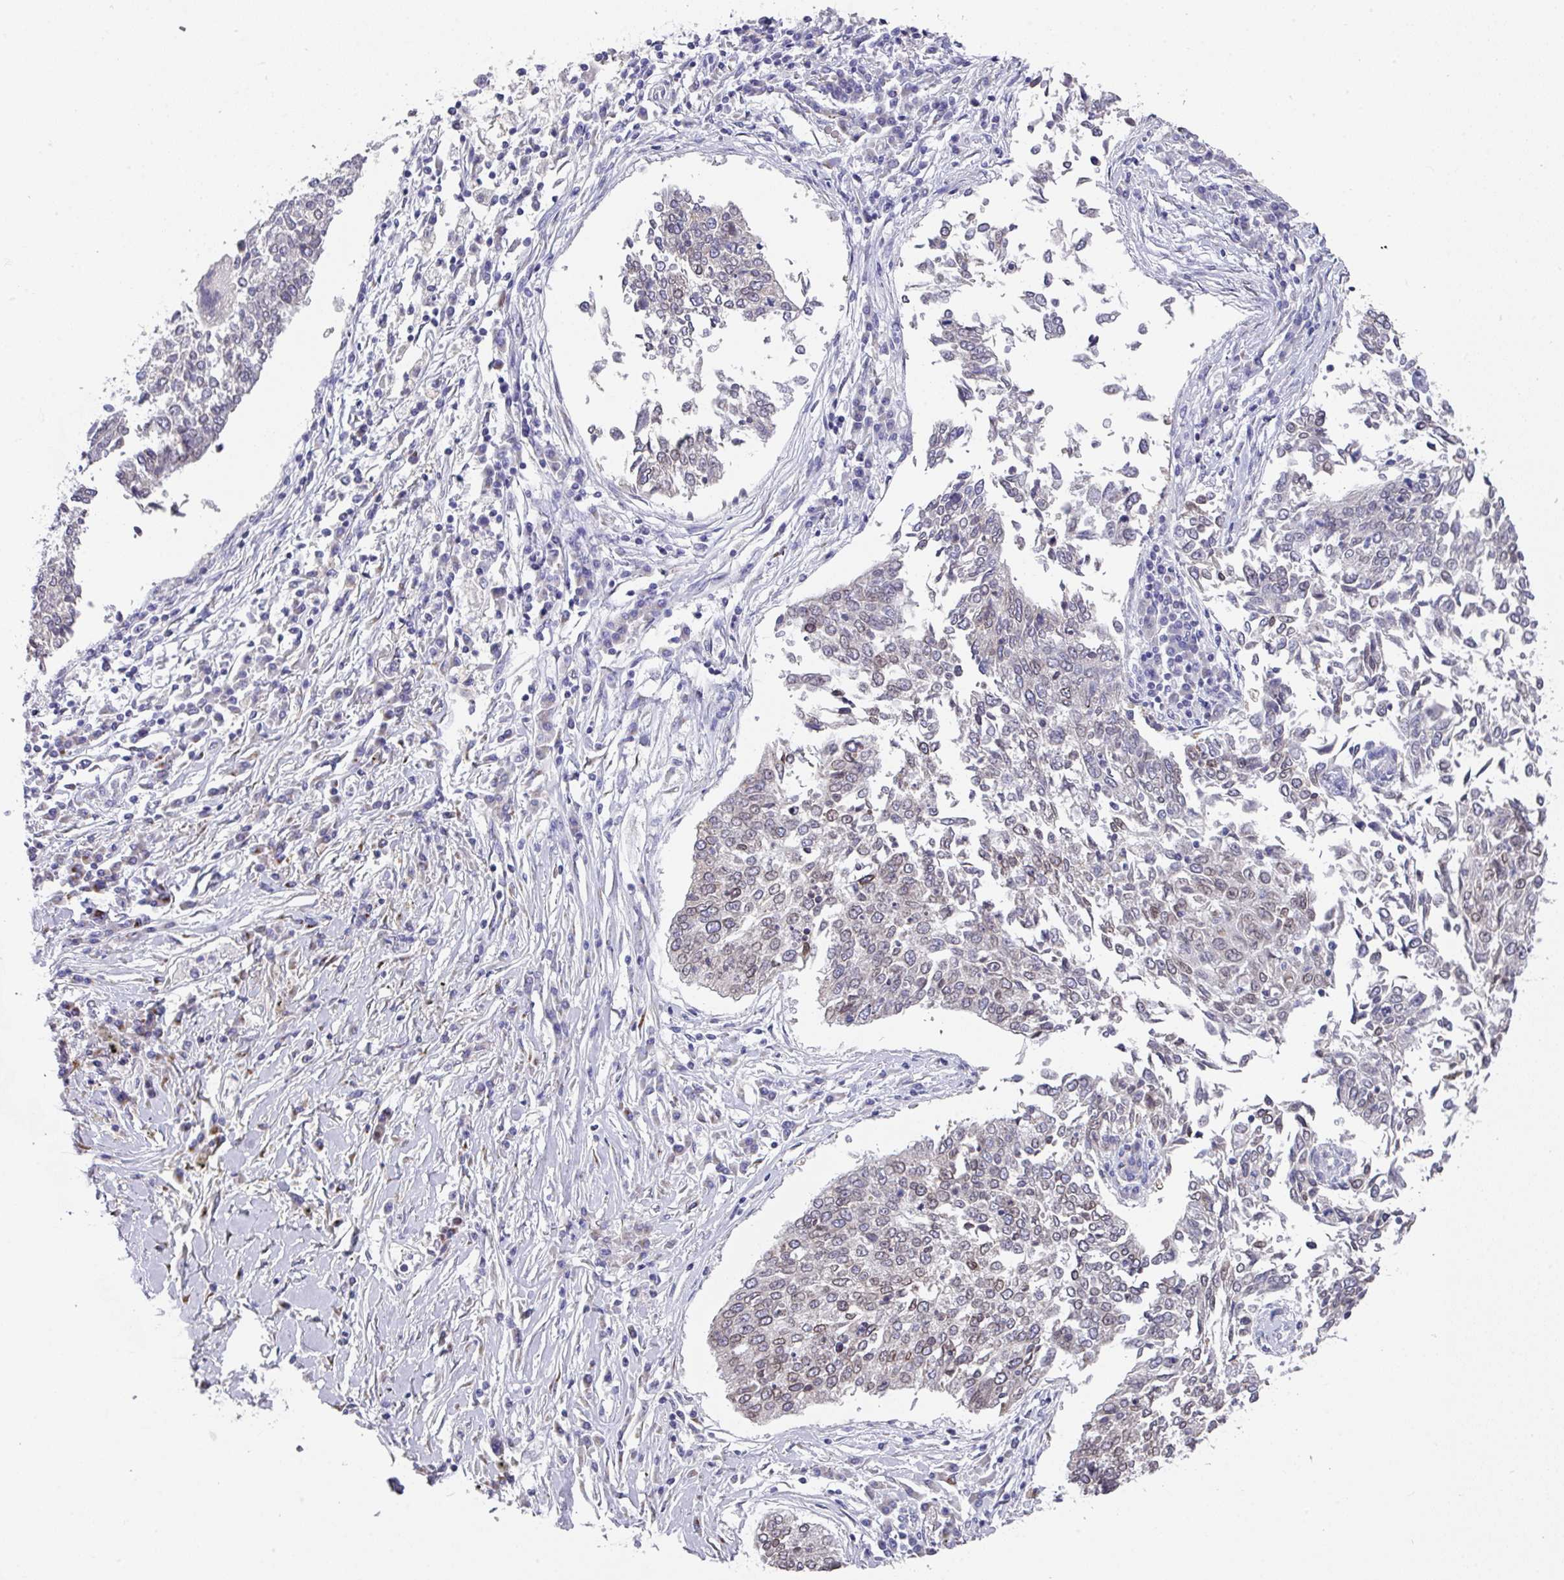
{"staining": {"intensity": "weak", "quantity": "<25%", "location": "nuclear"}, "tissue": "lung cancer", "cell_type": "Tumor cells", "image_type": "cancer", "snomed": [{"axis": "morphology", "description": "Normal tissue, NOS"}, {"axis": "morphology", "description": "Squamous cell carcinoma, NOS"}, {"axis": "topography", "description": "Cartilage tissue"}, {"axis": "topography", "description": "Bronchus"}, {"axis": "topography", "description": "Lung"}, {"axis": "topography", "description": "Peripheral nerve tissue"}], "caption": "Tumor cells show no significant expression in lung squamous cell carcinoma.", "gene": "VKORC1L1", "patient": {"sex": "female", "age": 49}}